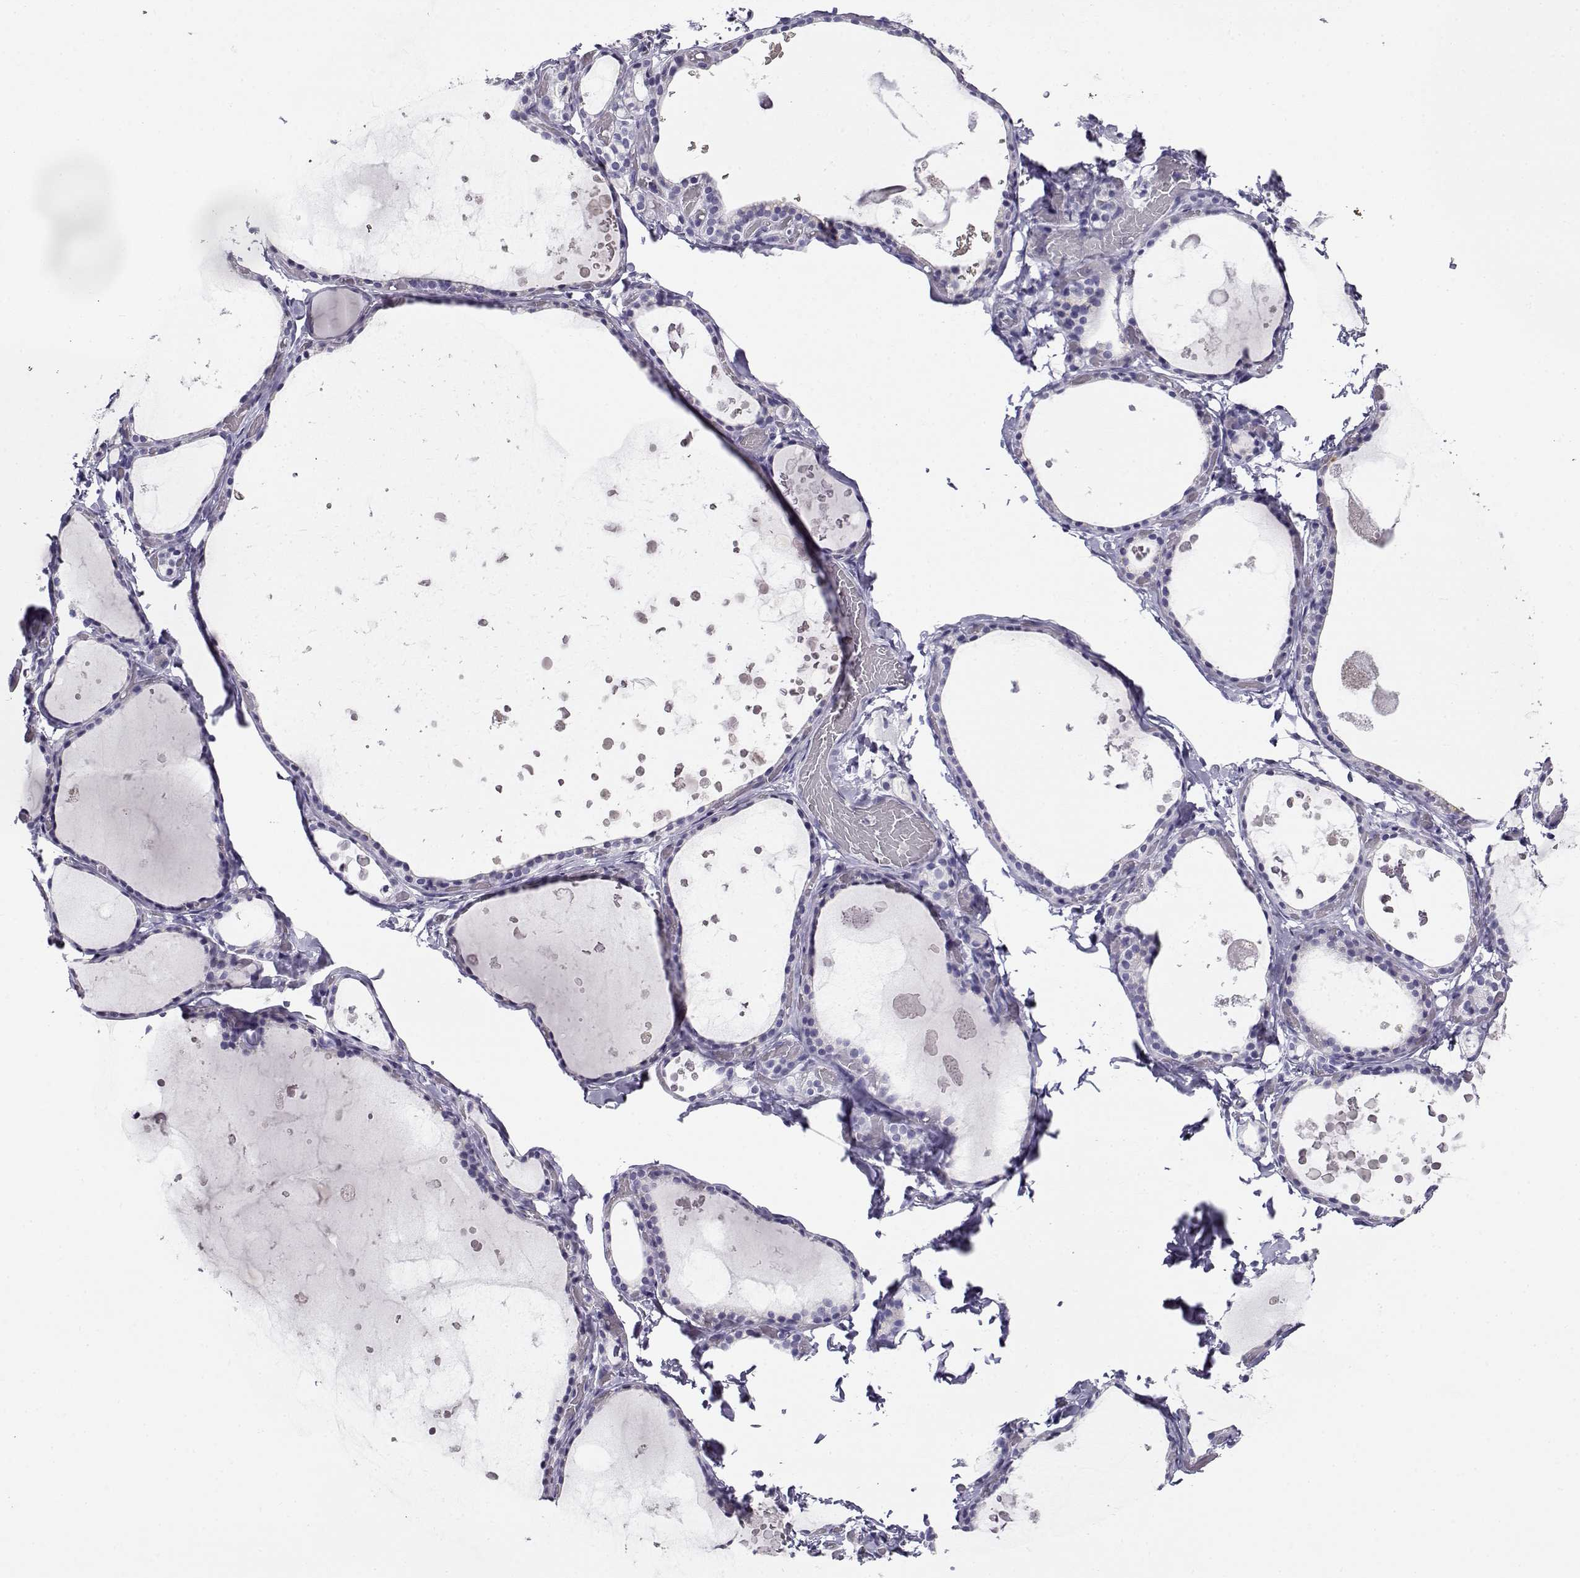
{"staining": {"intensity": "negative", "quantity": "none", "location": "none"}, "tissue": "thyroid gland", "cell_type": "Glandular cells", "image_type": "normal", "snomed": [{"axis": "morphology", "description": "Normal tissue, NOS"}, {"axis": "topography", "description": "Thyroid gland"}], "caption": "Immunohistochemistry (IHC) of unremarkable human thyroid gland displays no positivity in glandular cells.", "gene": "CABS1", "patient": {"sex": "female", "age": 56}}